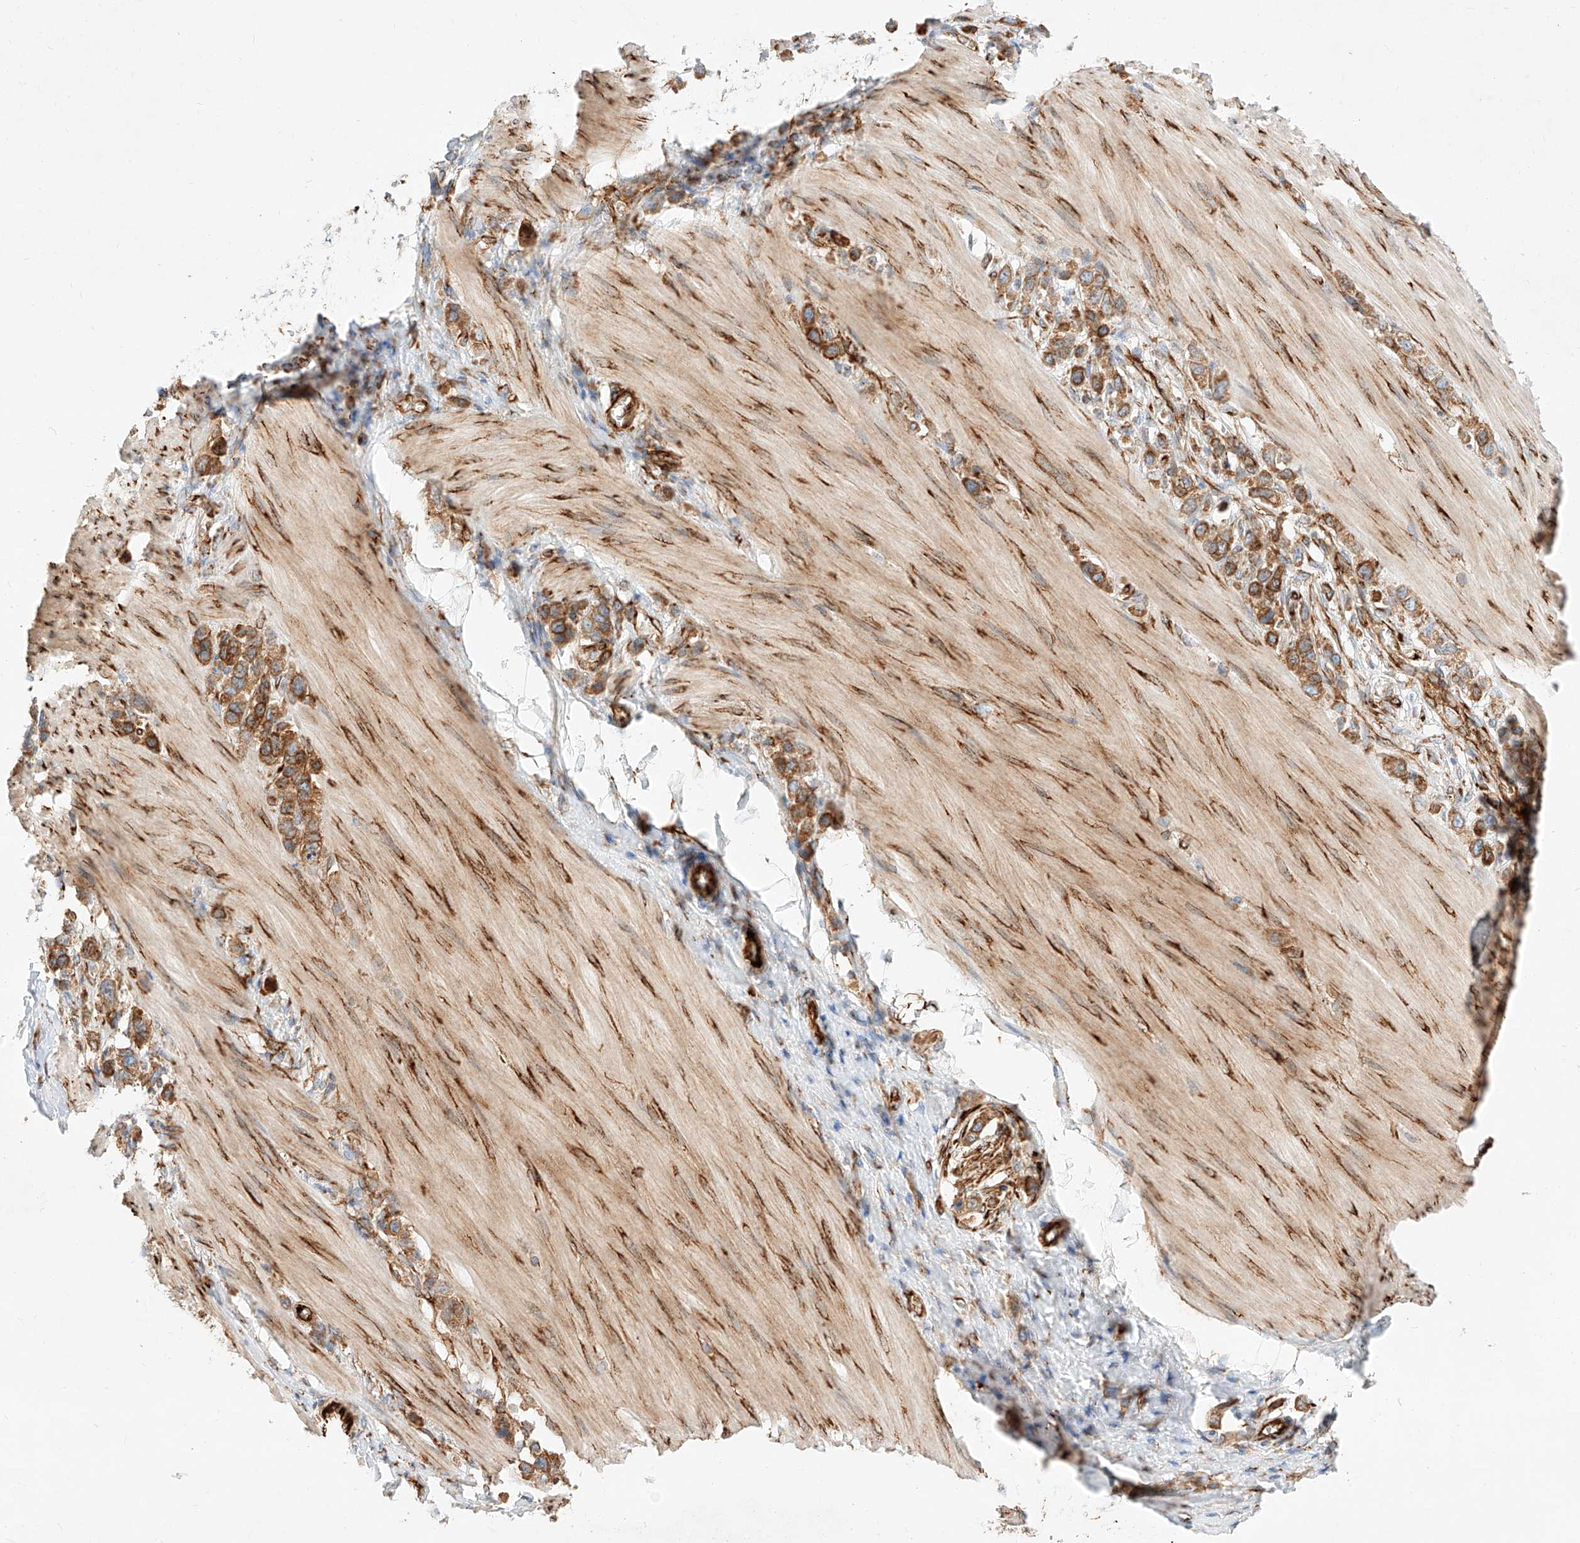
{"staining": {"intensity": "moderate", "quantity": ">75%", "location": "cytoplasmic/membranous"}, "tissue": "stomach cancer", "cell_type": "Tumor cells", "image_type": "cancer", "snomed": [{"axis": "morphology", "description": "Adenocarcinoma, NOS"}, {"axis": "topography", "description": "Stomach"}], "caption": "Immunohistochemistry image of neoplastic tissue: human stomach cancer (adenocarcinoma) stained using immunohistochemistry exhibits medium levels of moderate protein expression localized specifically in the cytoplasmic/membranous of tumor cells, appearing as a cytoplasmic/membranous brown color.", "gene": "CSGALNACT2", "patient": {"sex": "female", "age": 65}}